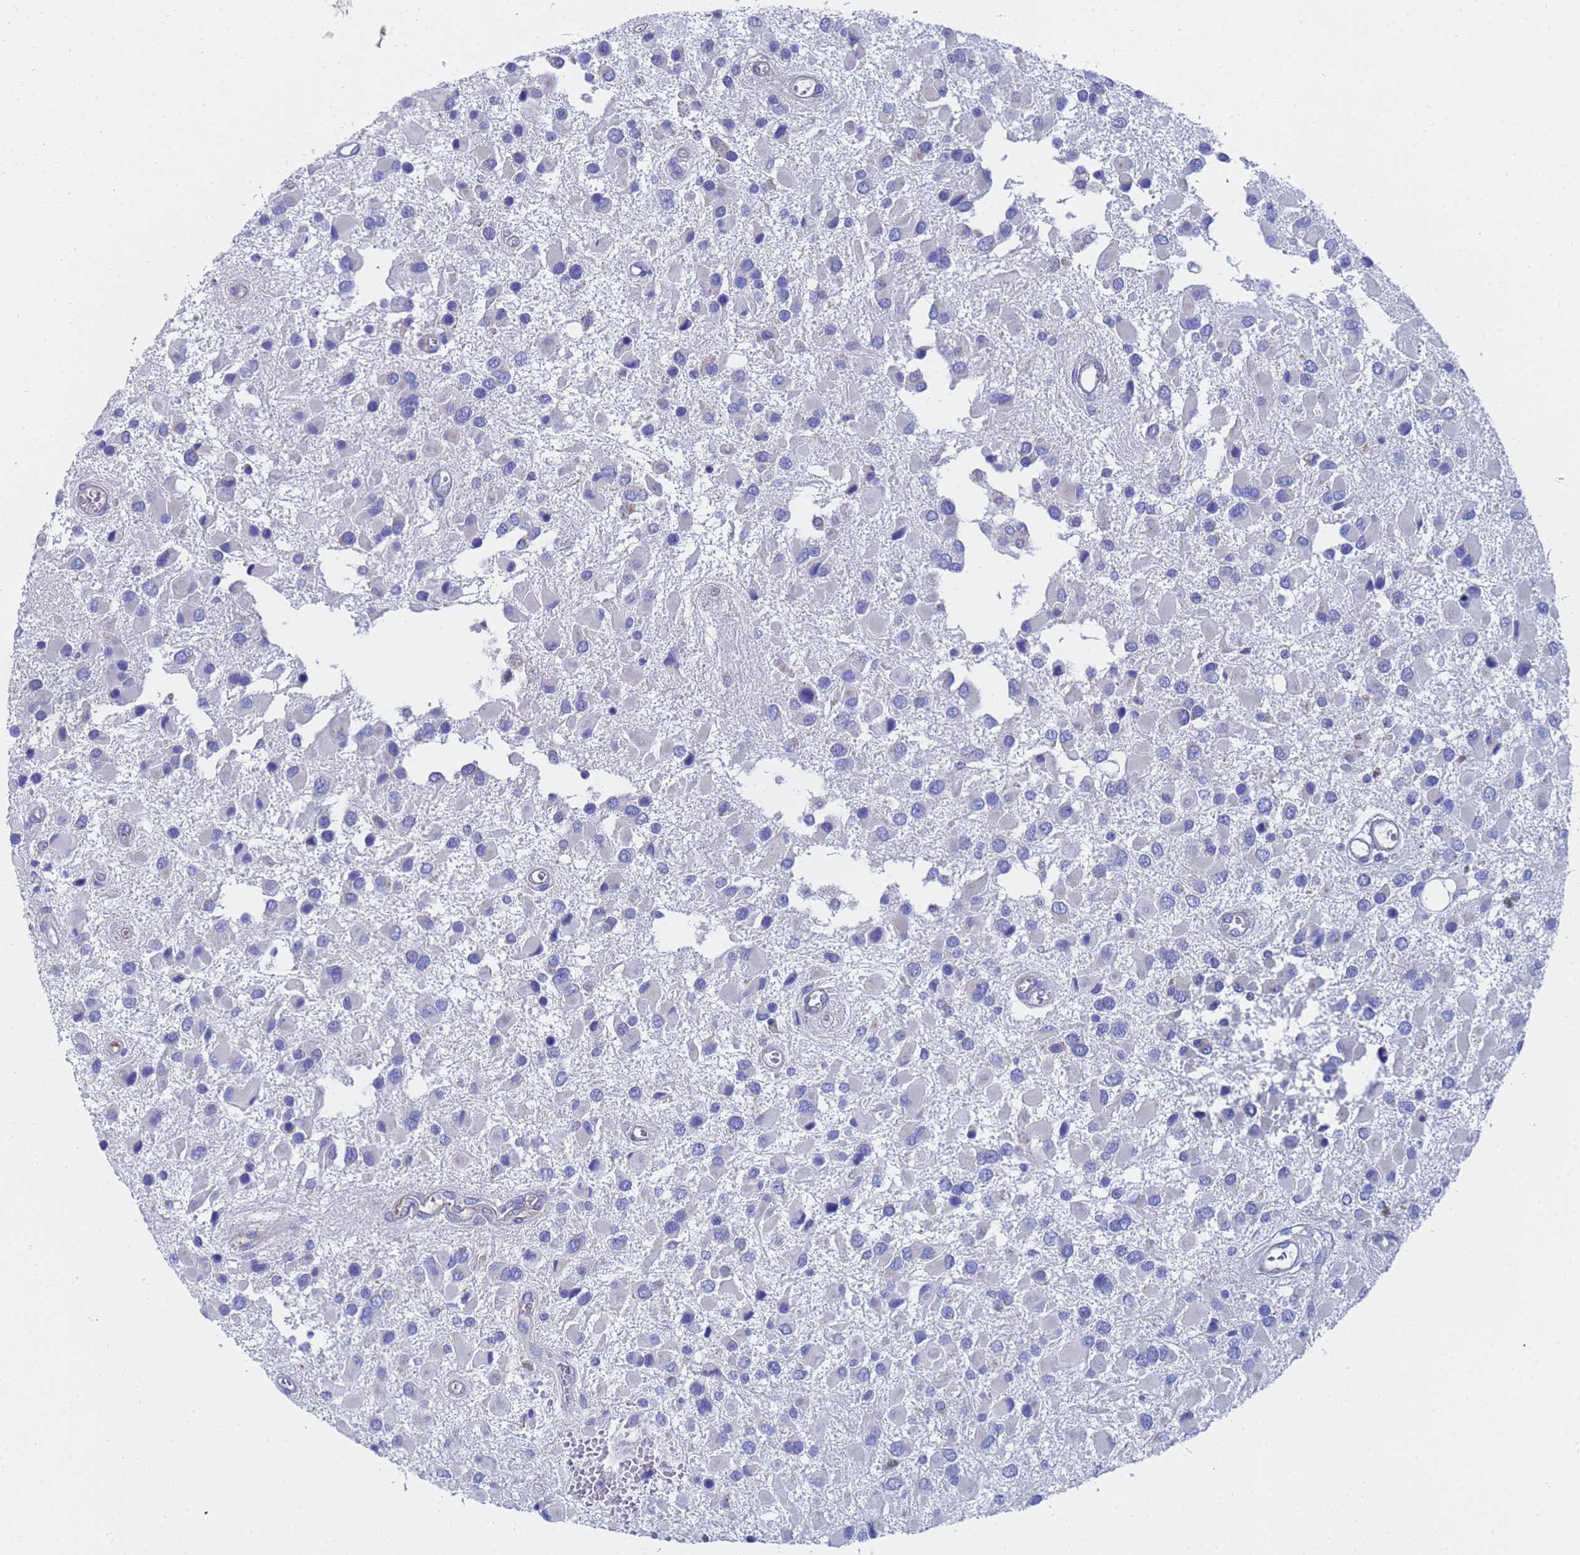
{"staining": {"intensity": "negative", "quantity": "none", "location": "none"}, "tissue": "glioma", "cell_type": "Tumor cells", "image_type": "cancer", "snomed": [{"axis": "morphology", "description": "Glioma, malignant, High grade"}, {"axis": "topography", "description": "Brain"}], "caption": "The IHC image has no significant staining in tumor cells of glioma tissue.", "gene": "TM4SF4", "patient": {"sex": "male", "age": 53}}